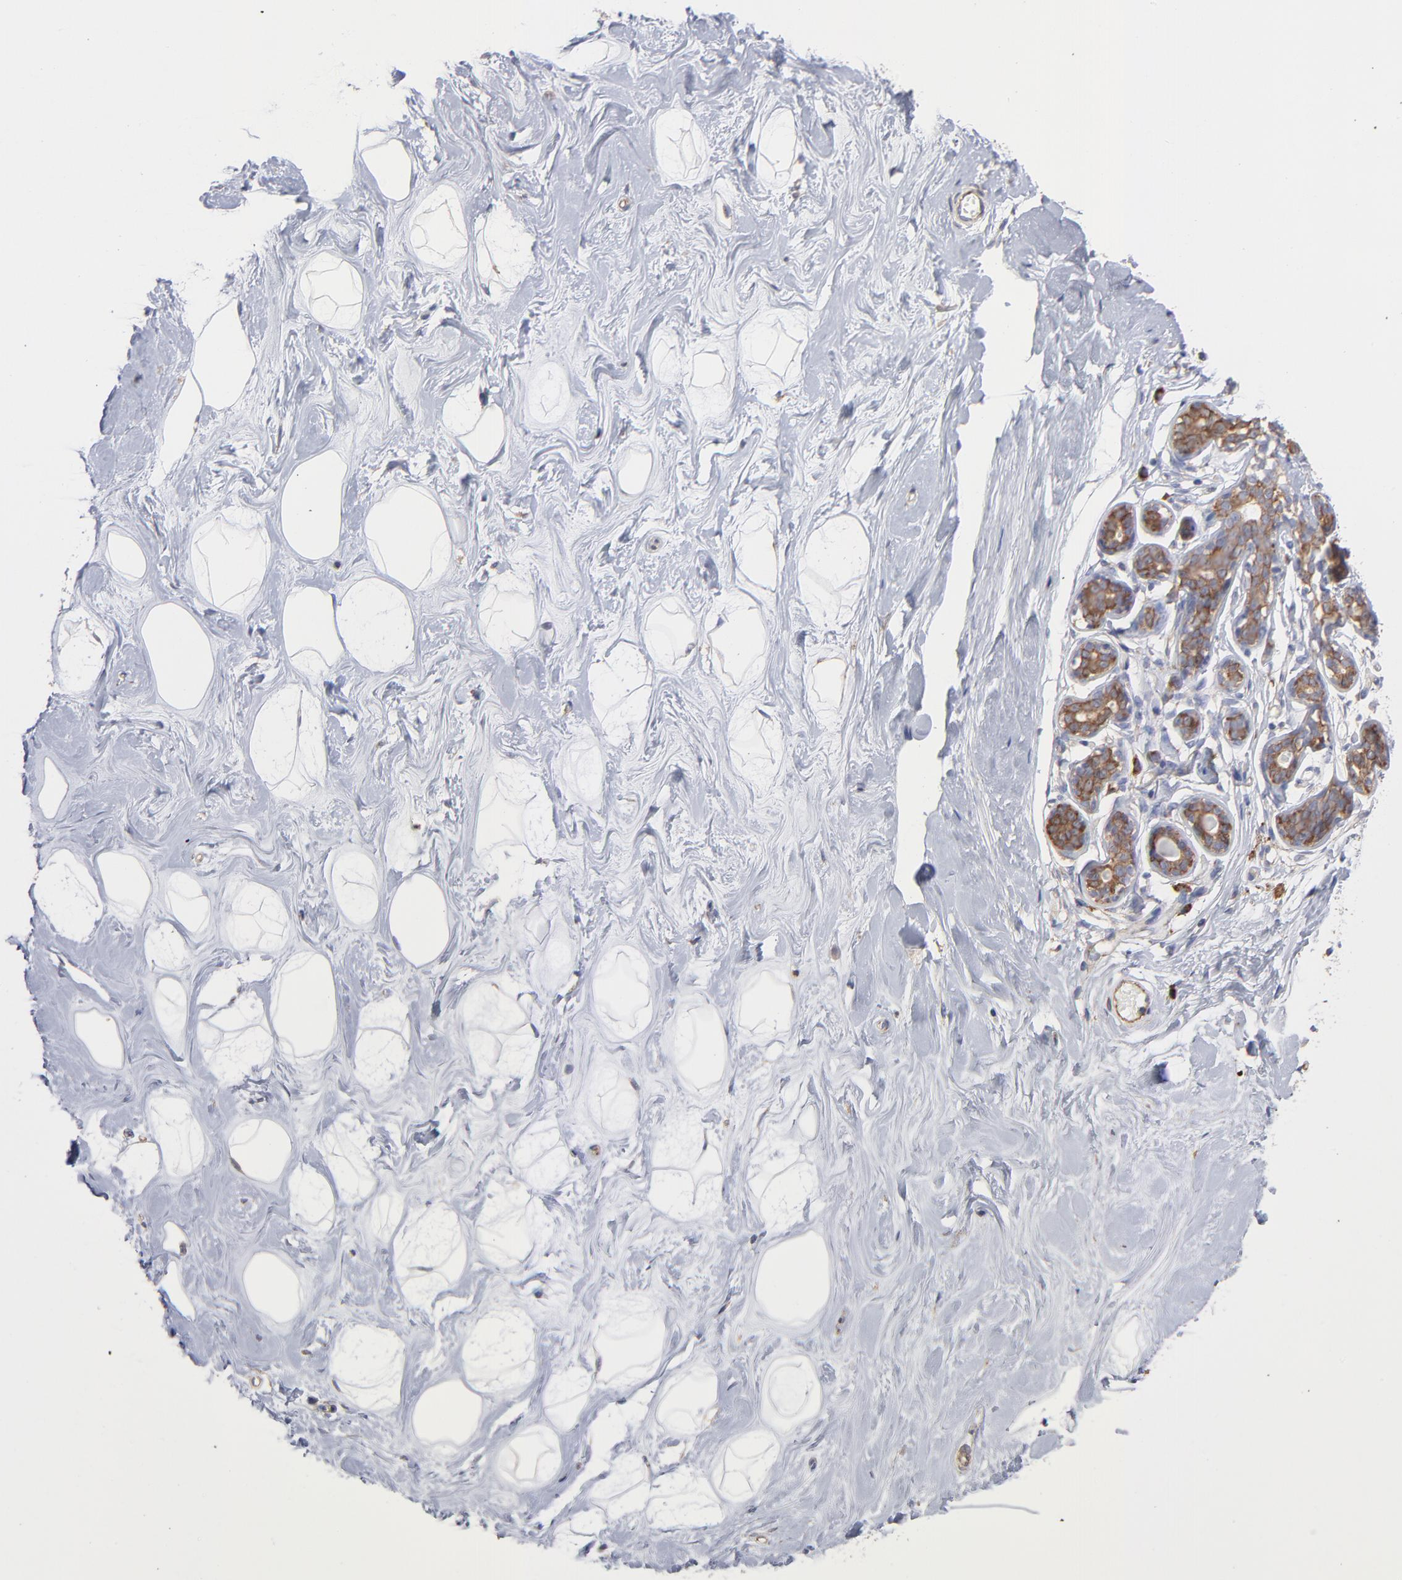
{"staining": {"intensity": "weak", "quantity": ">75%", "location": "cytoplasmic/membranous"}, "tissue": "breast", "cell_type": "Adipocytes", "image_type": "normal", "snomed": [{"axis": "morphology", "description": "Normal tissue, NOS"}, {"axis": "topography", "description": "Breast"}], "caption": "High-power microscopy captured an IHC histopathology image of unremarkable breast, revealing weak cytoplasmic/membranous expression in approximately >75% of adipocytes.", "gene": "RPL3", "patient": {"sex": "female", "age": 23}}